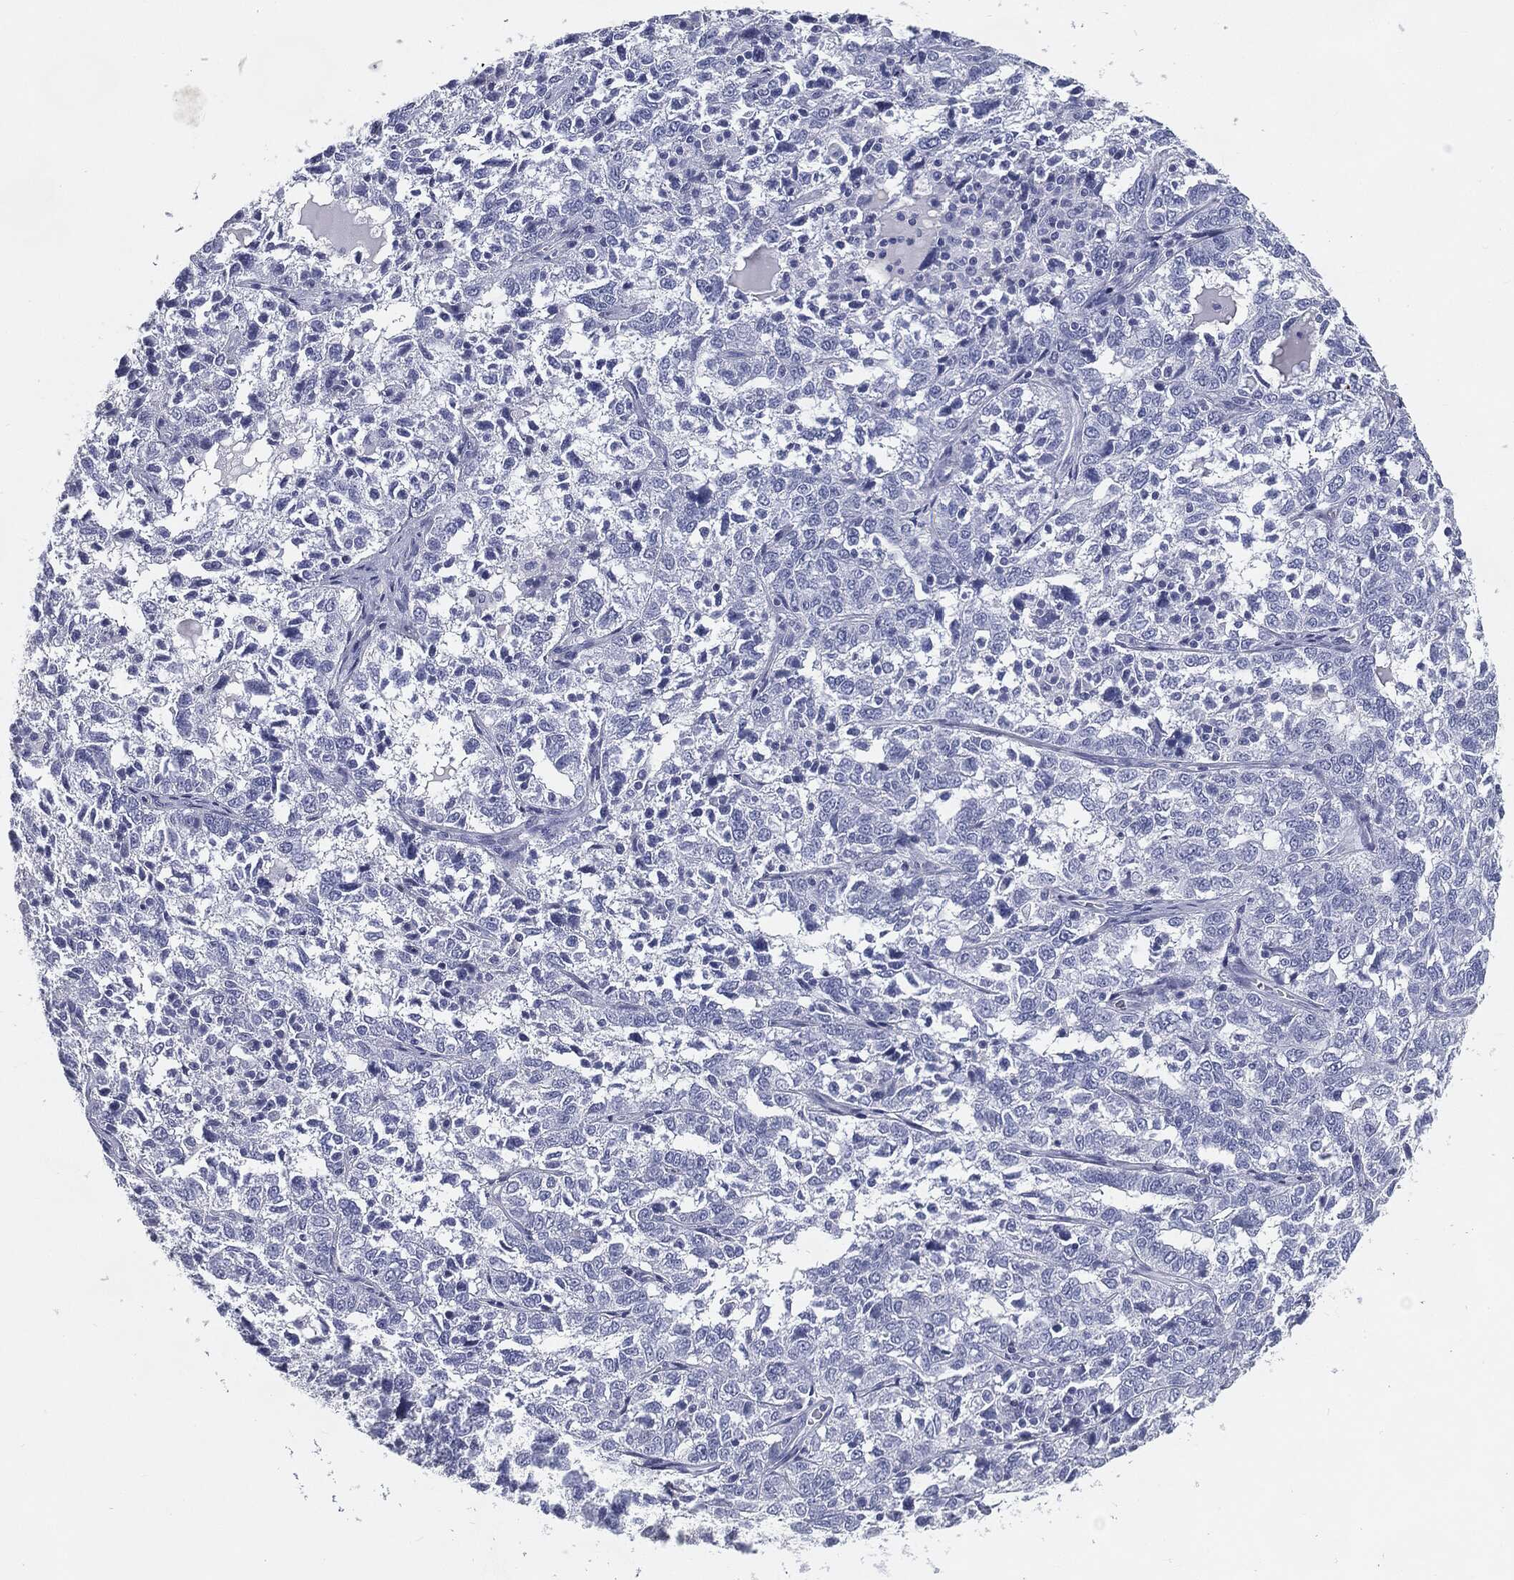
{"staining": {"intensity": "negative", "quantity": "none", "location": "none"}, "tissue": "ovarian cancer", "cell_type": "Tumor cells", "image_type": "cancer", "snomed": [{"axis": "morphology", "description": "Cystadenocarcinoma, serous, NOS"}, {"axis": "topography", "description": "Ovary"}], "caption": "IHC photomicrograph of neoplastic tissue: human ovarian cancer (serous cystadenocarcinoma) stained with DAB (3,3'-diaminobenzidine) reveals no significant protein expression in tumor cells.", "gene": "CUZD1", "patient": {"sex": "female", "age": 71}}